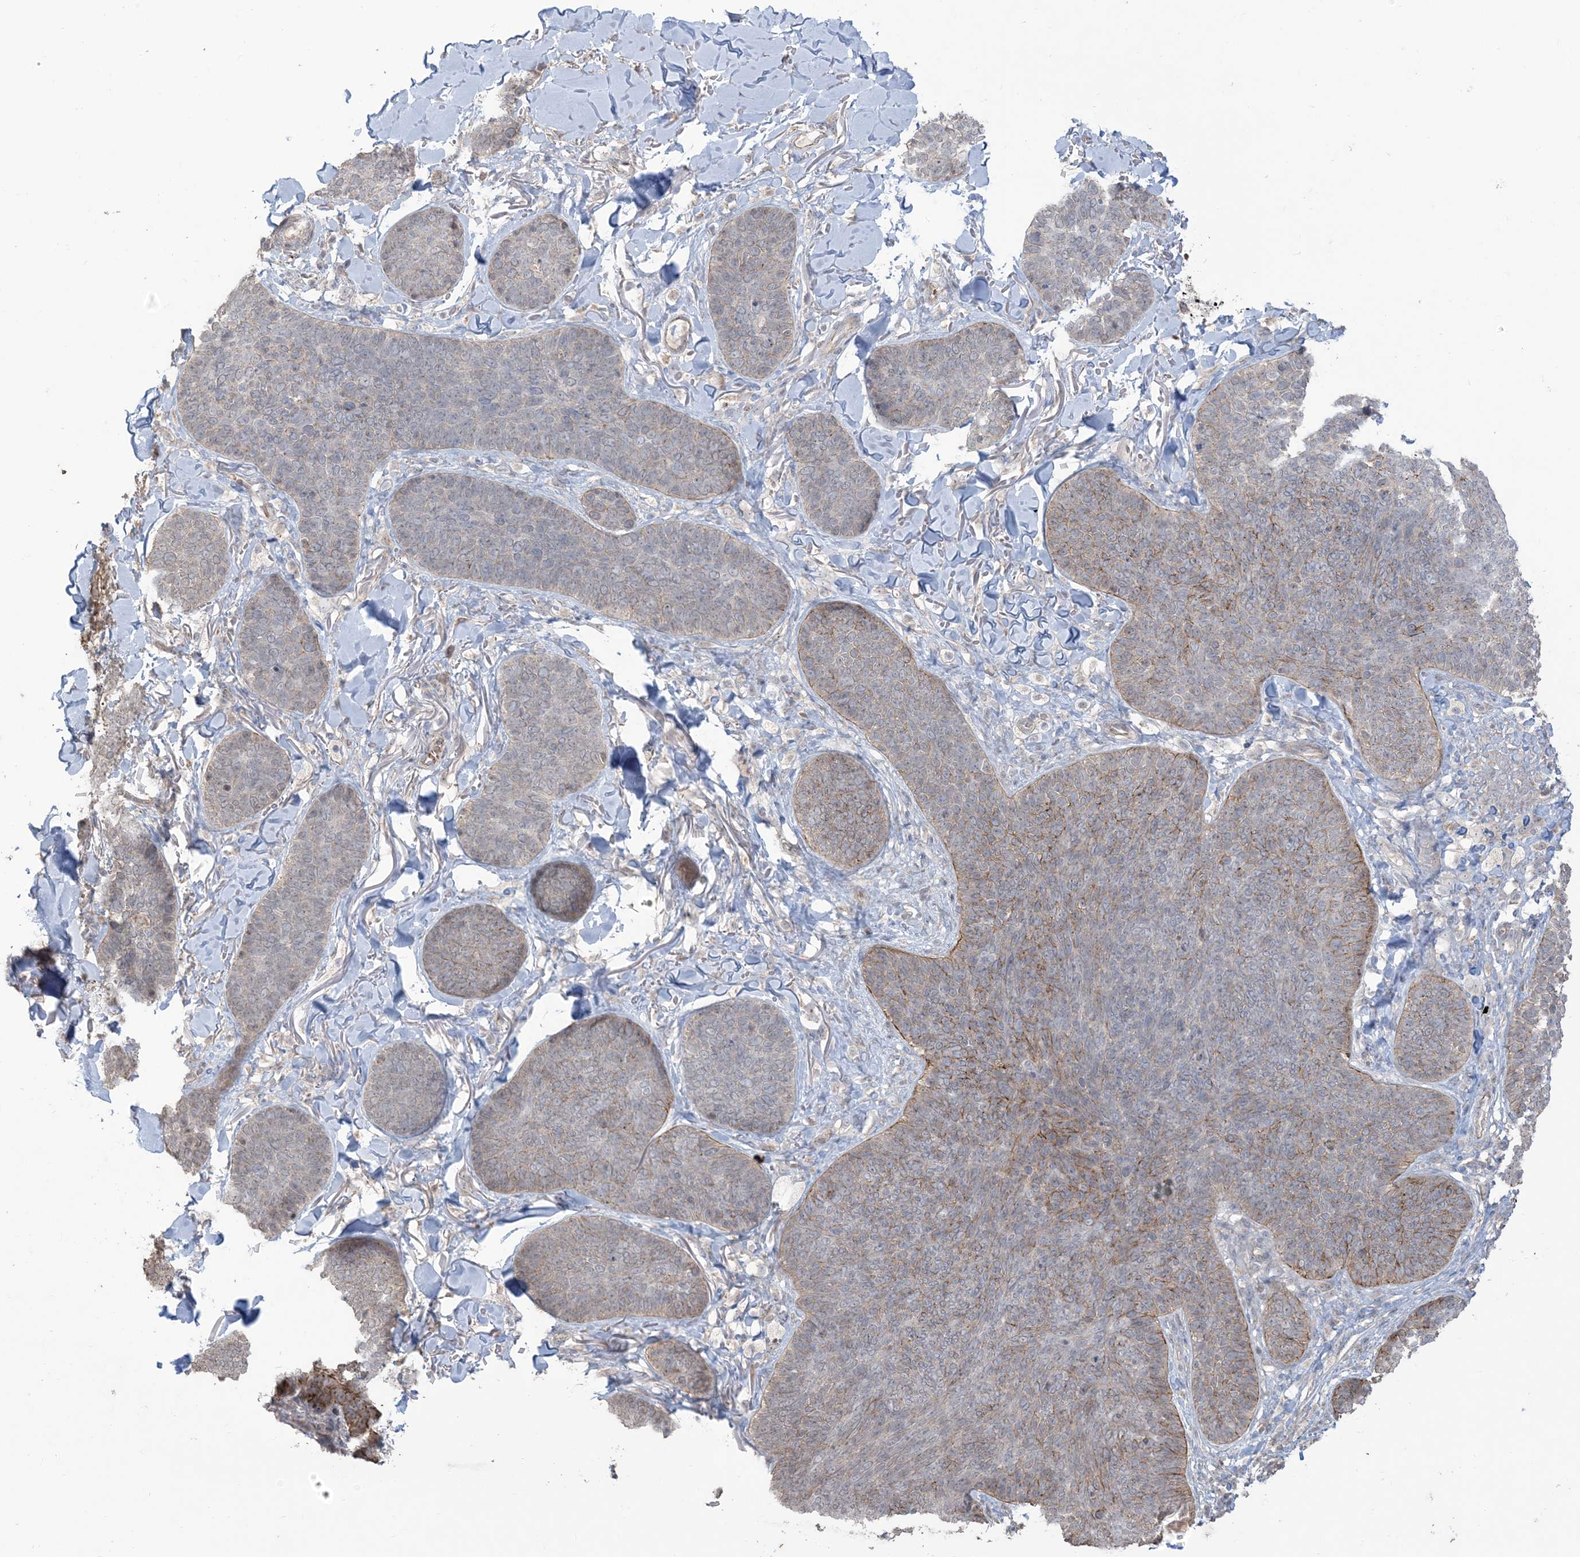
{"staining": {"intensity": "moderate", "quantity": "<25%", "location": "cytoplasmic/membranous,nuclear"}, "tissue": "skin cancer", "cell_type": "Tumor cells", "image_type": "cancer", "snomed": [{"axis": "morphology", "description": "Basal cell carcinoma"}, {"axis": "topography", "description": "Skin"}], "caption": "Protein staining demonstrates moderate cytoplasmic/membranous and nuclear staining in approximately <25% of tumor cells in skin cancer.", "gene": "KLHL18", "patient": {"sex": "male", "age": 85}}